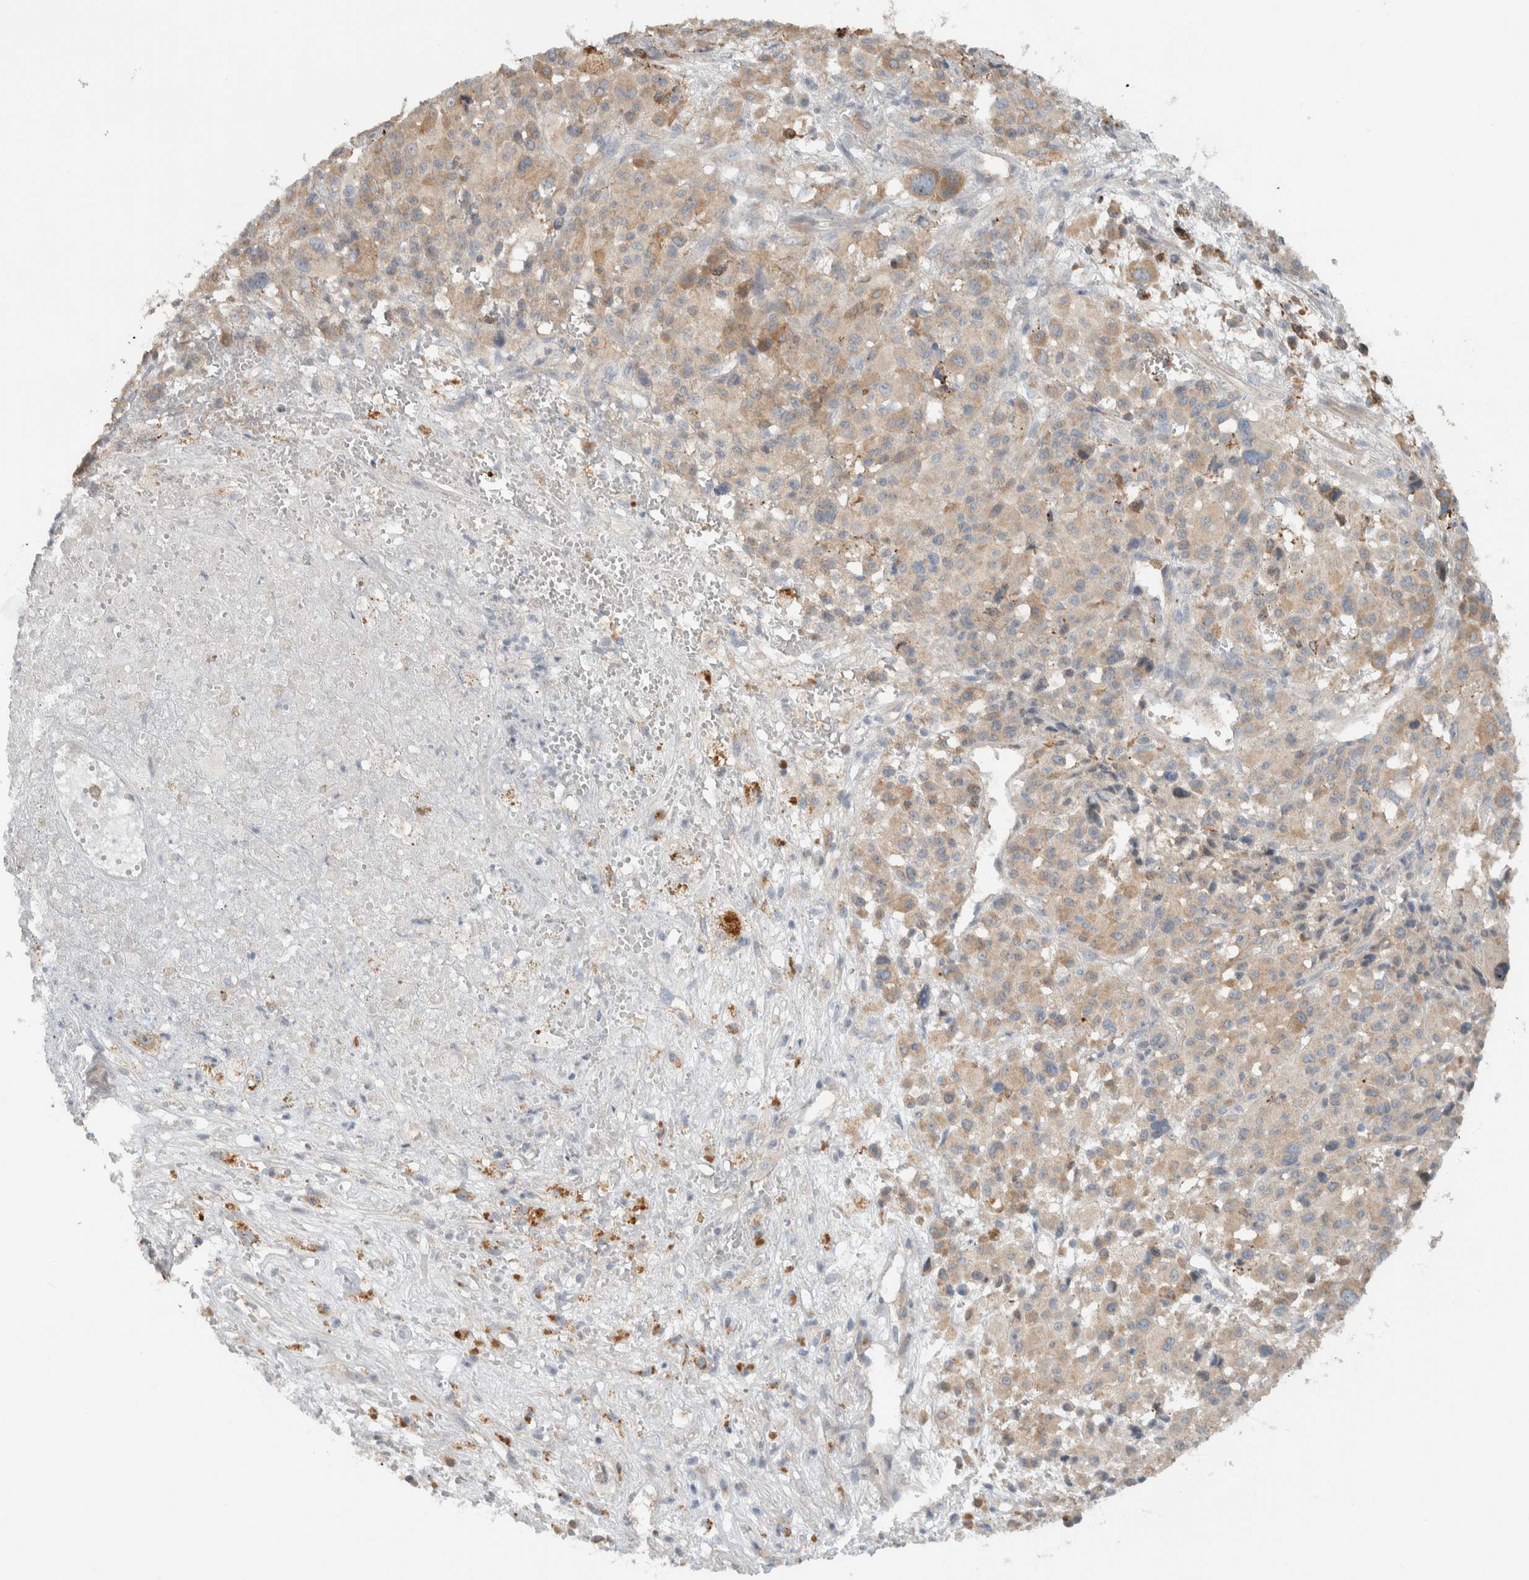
{"staining": {"intensity": "weak", "quantity": ">75%", "location": "cytoplasmic/membranous"}, "tissue": "melanoma", "cell_type": "Tumor cells", "image_type": "cancer", "snomed": [{"axis": "morphology", "description": "Malignant melanoma, Metastatic site"}, {"axis": "topography", "description": "Skin"}], "caption": "High-magnification brightfield microscopy of malignant melanoma (metastatic site) stained with DAB (brown) and counterstained with hematoxylin (blue). tumor cells exhibit weak cytoplasmic/membranous staining is appreciated in approximately>75% of cells.", "gene": "HGS", "patient": {"sex": "female", "age": 74}}